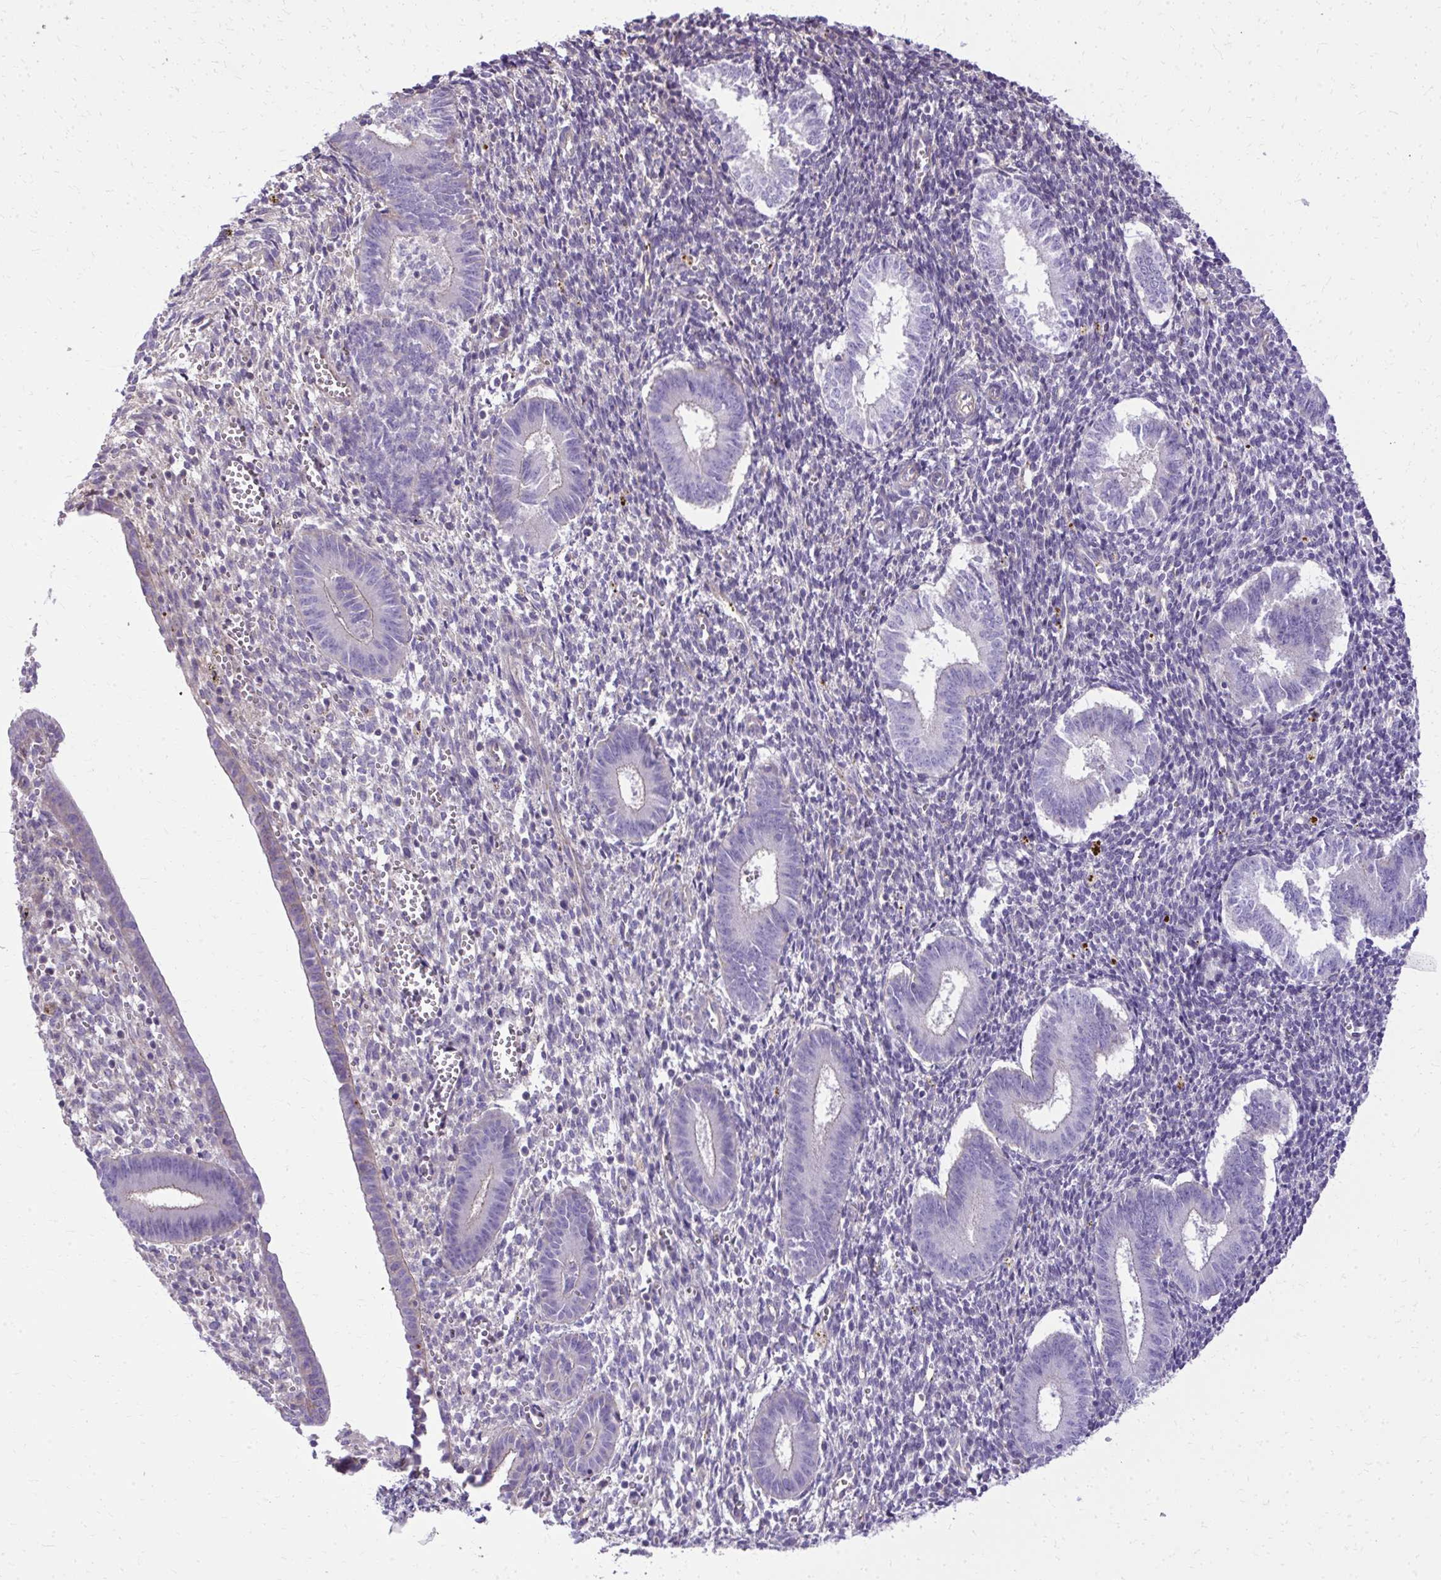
{"staining": {"intensity": "negative", "quantity": "none", "location": "none"}, "tissue": "endometrium", "cell_type": "Cells in endometrial stroma", "image_type": "normal", "snomed": [{"axis": "morphology", "description": "Normal tissue, NOS"}, {"axis": "topography", "description": "Endometrium"}], "caption": "This is an IHC photomicrograph of normal endometrium. There is no expression in cells in endometrial stroma.", "gene": "RUNDC3B", "patient": {"sex": "female", "age": 25}}